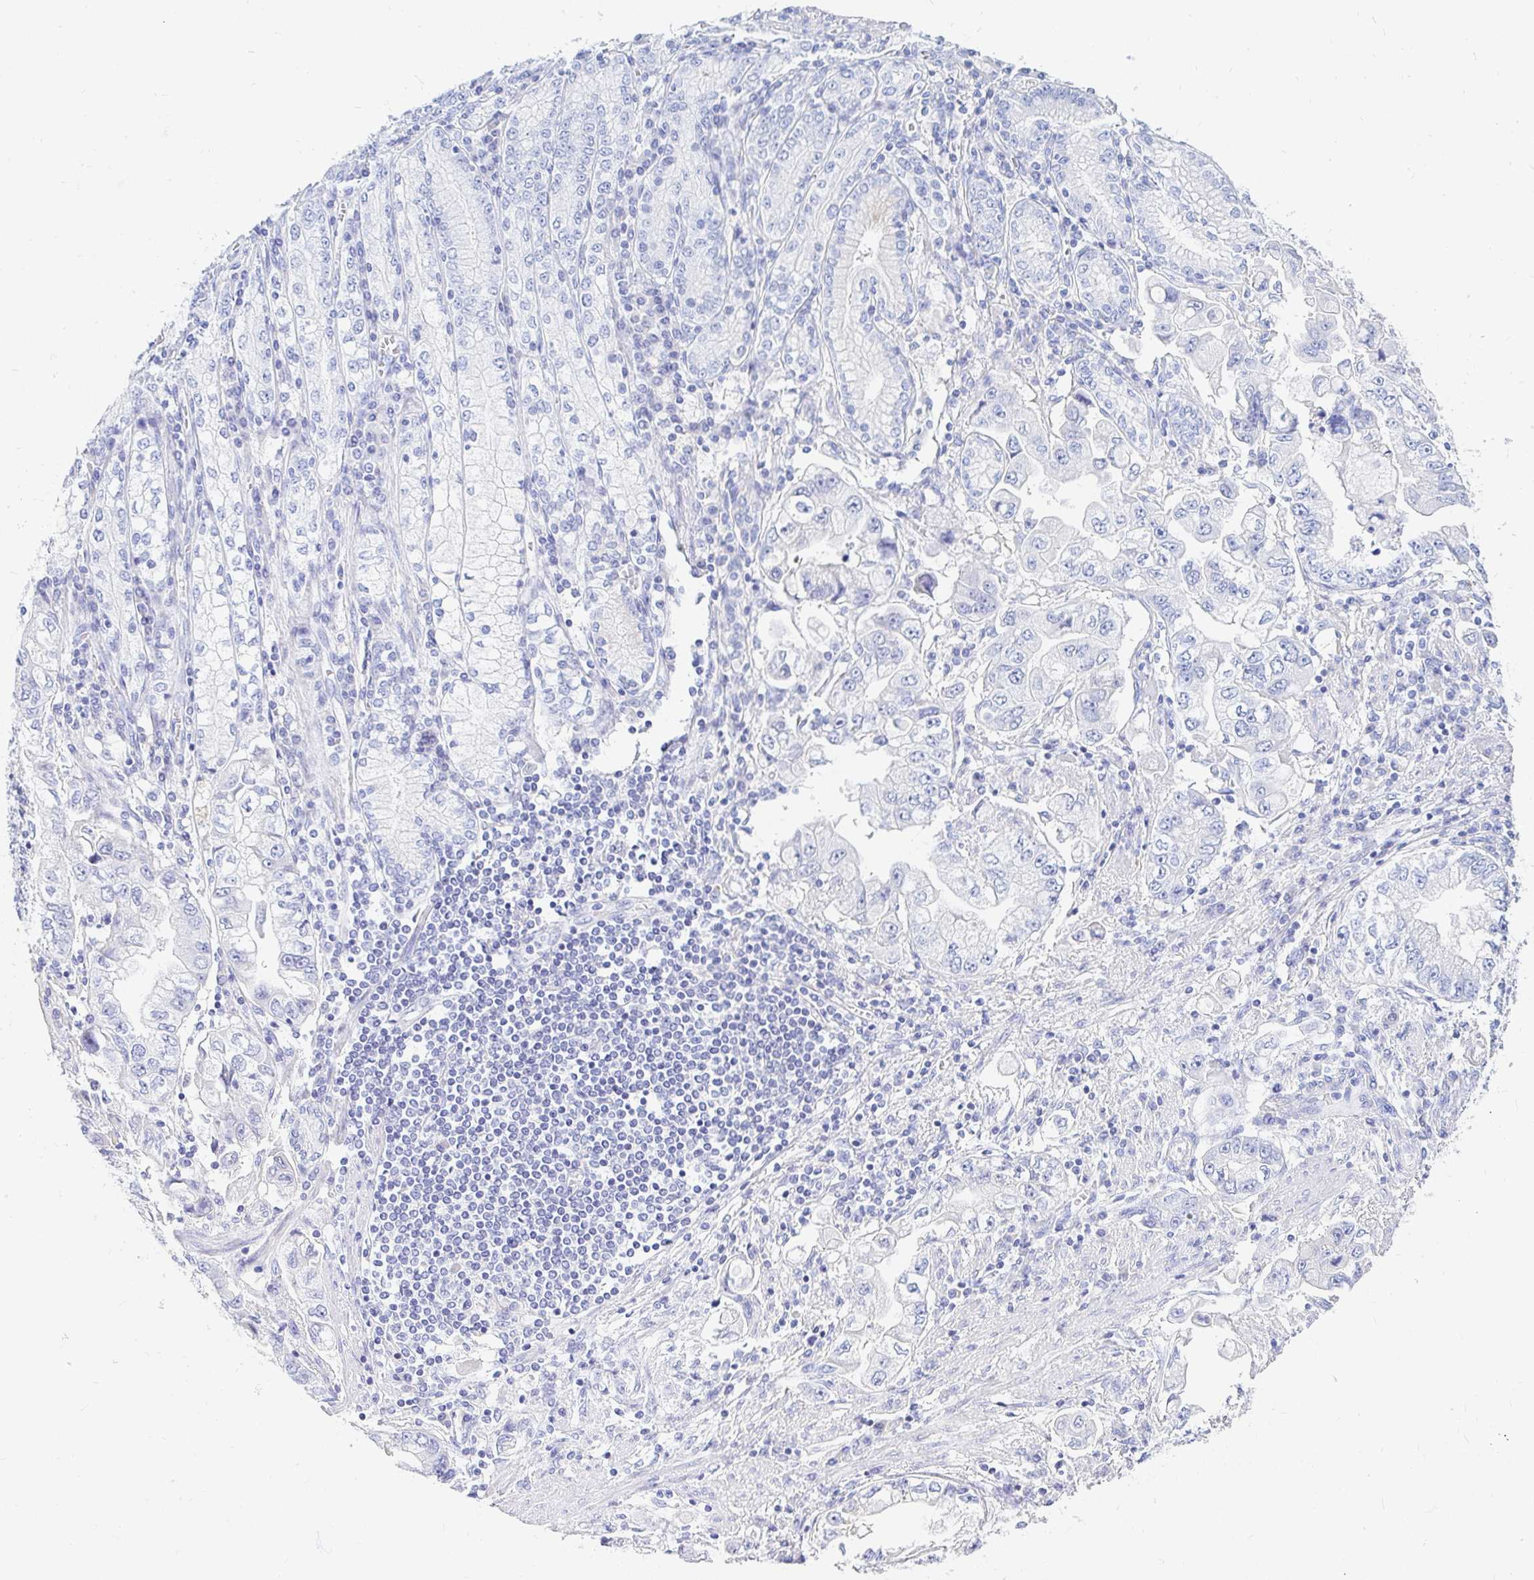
{"staining": {"intensity": "negative", "quantity": "none", "location": "none"}, "tissue": "stomach cancer", "cell_type": "Tumor cells", "image_type": "cancer", "snomed": [{"axis": "morphology", "description": "Adenocarcinoma, NOS"}, {"axis": "topography", "description": "Stomach, lower"}], "caption": "A photomicrograph of stomach cancer (adenocarcinoma) stained for a protein shows no brown staining in tumor cells. The staining is performed using DAB brown chromogen with nuclei counter-stained in using hematoxylin.", "gene": "NR2E1", "patient": {"sex": "female", "age": 93}}